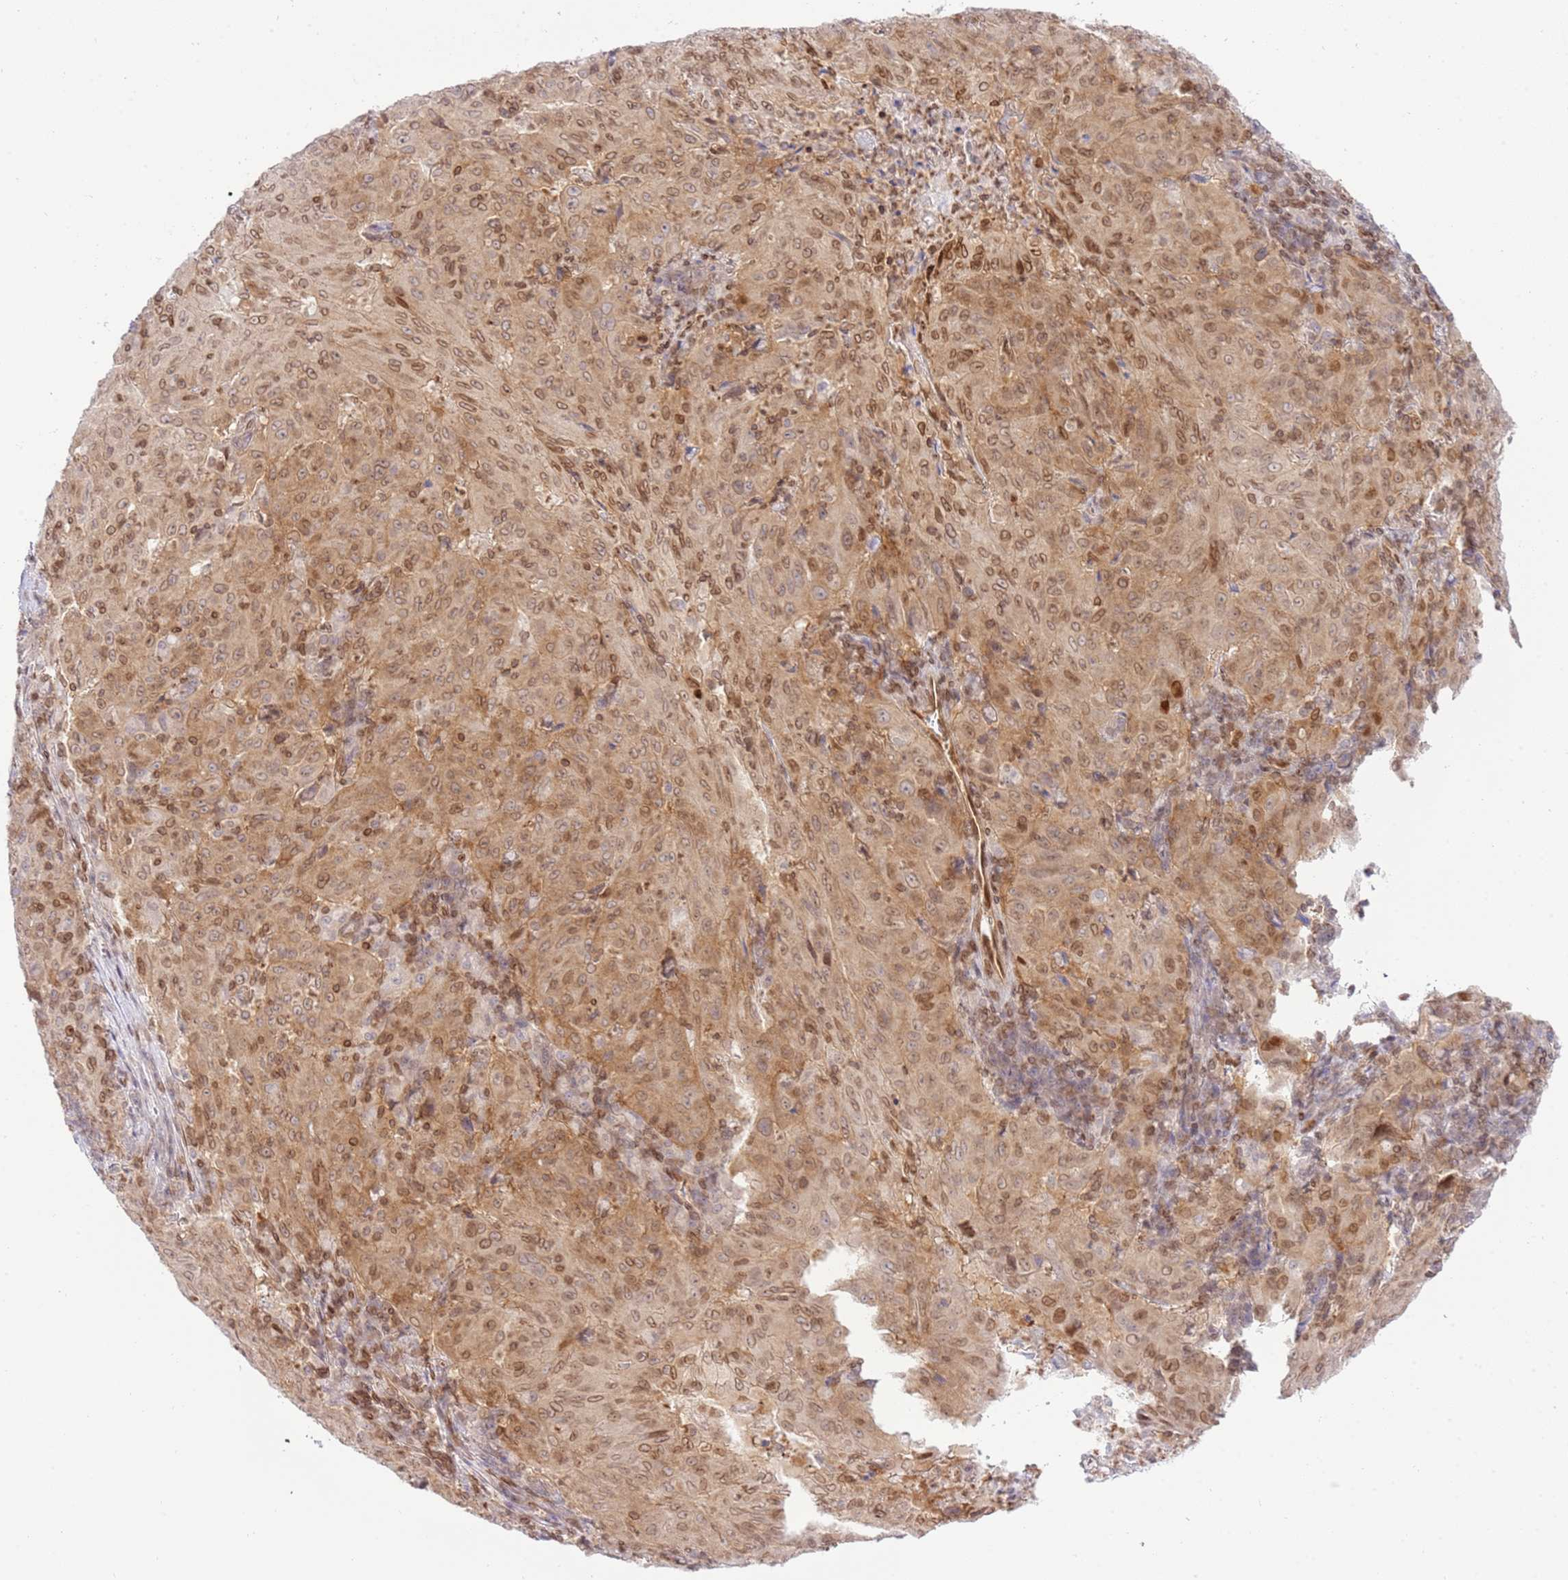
{"staining": {"intensity": "moderate", "quantity": ">75%", "location": "cytoplasmic/membranous,nuclear"}, "tissue": "pancreatic cancer", "cell_type": "Tumor cells", "image_type": "cancer", "snomed": [{"axis": "morphology", "description": "Adenocarcinoma, NOS"}, {"axis": "topography", "description": "Pancreas"}], "caption": "This is an image of immunohistochemistry staining of pancreatic adenocarcinoma, which shows moderate staining in the cytoplasmic/membranous and nuclear of tumor cells.", "gene": "TRIM37", "patient": {"sex": "male", "age": 63}}